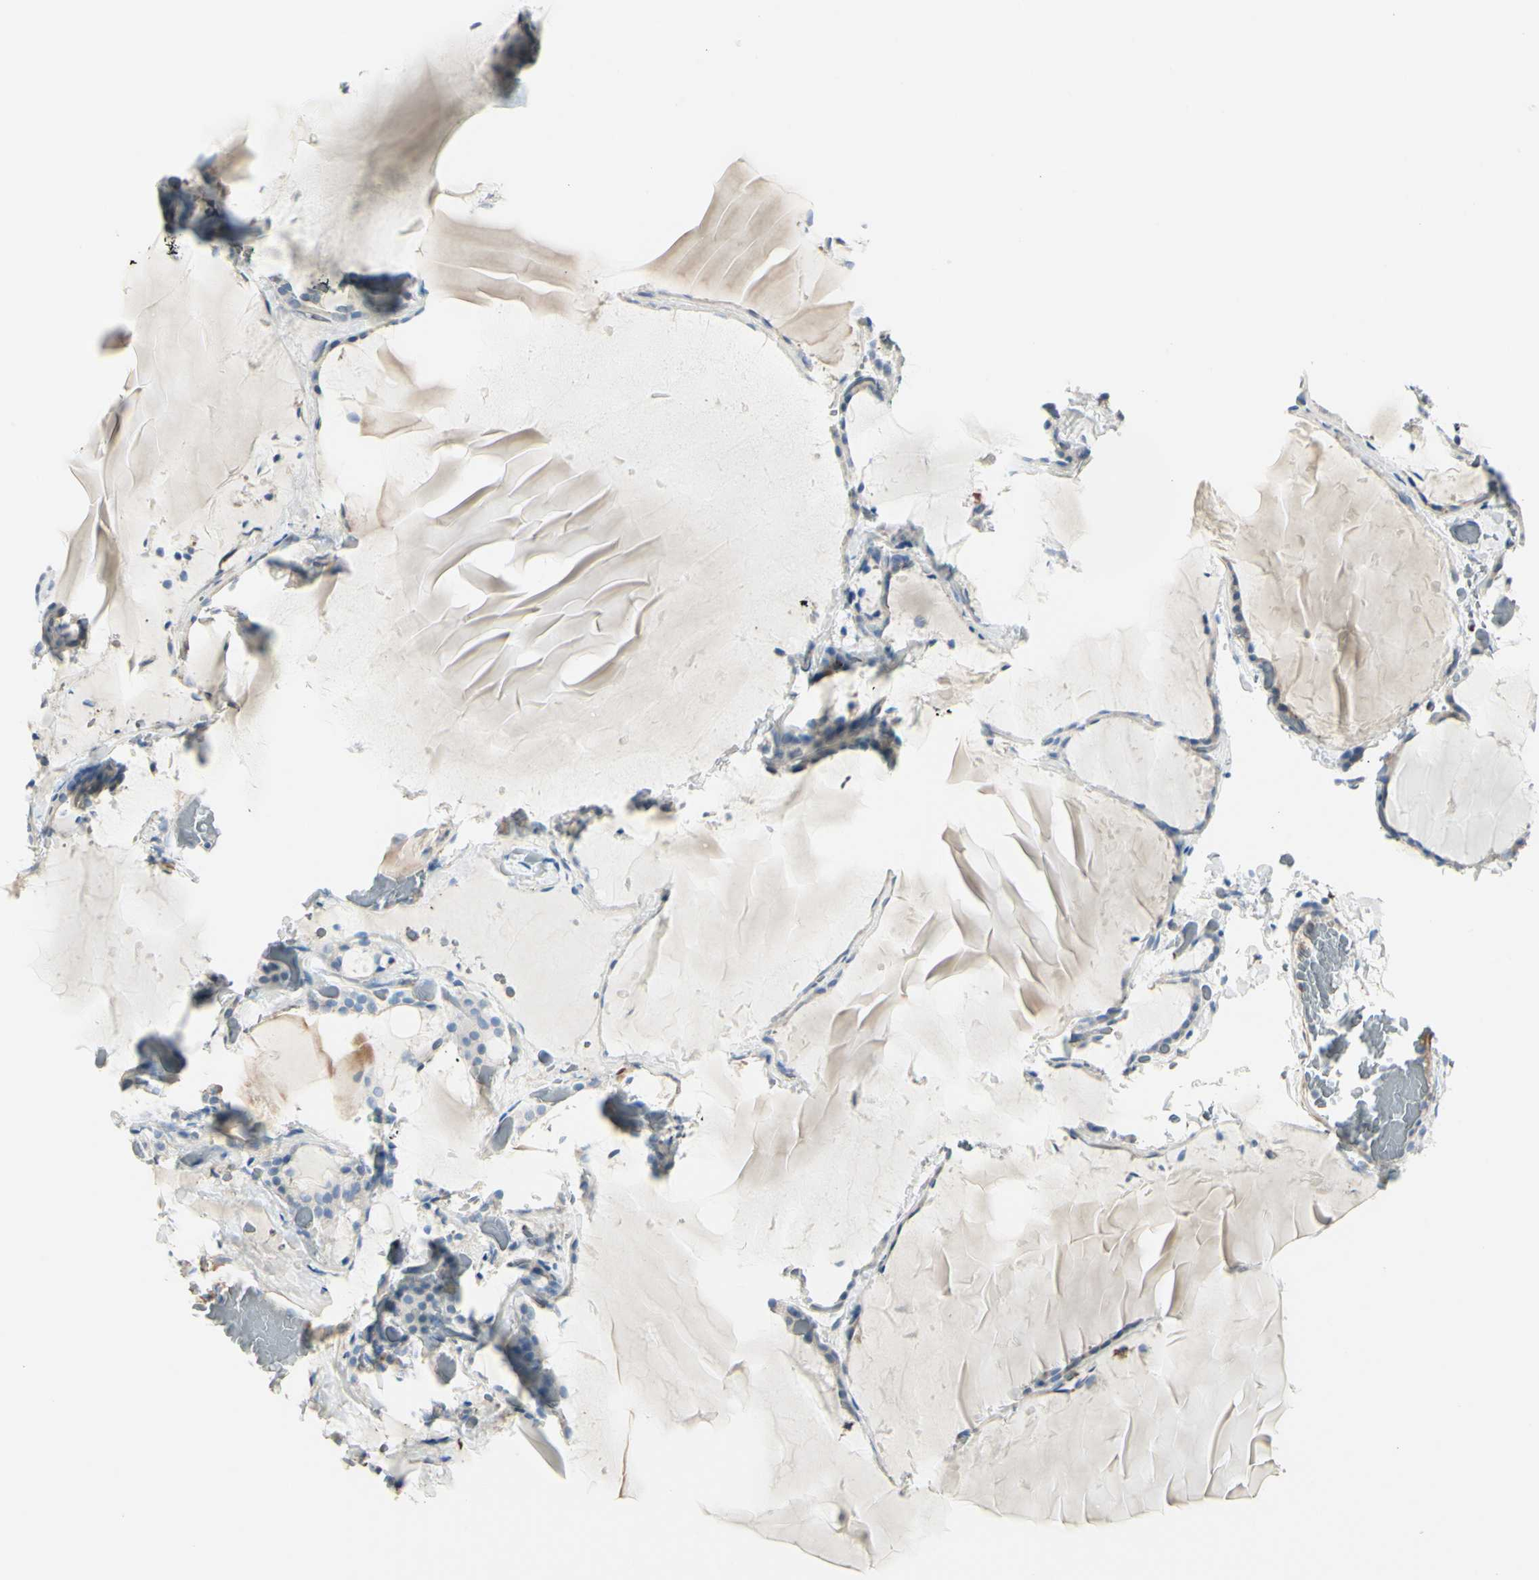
{"staining": {"intensity": "weak", "quantity": "<25%", "location": "cytoplasmic/membranous"}, "tissue": "thyroid gland", "cell_type": "Glandular cells", "image_type": "normal", "snomed": [{"axis": "morphology", "description": "Normal tissue, NOS"}, {"axis": "topography", "description": "Thyroid gland"}], "caption": "The histopathology image reveals no staining of glandular cells in unremarkable thyroid gland.", "gene": "NCBP2L", "patient": {"sex": "female", "age": 22}}